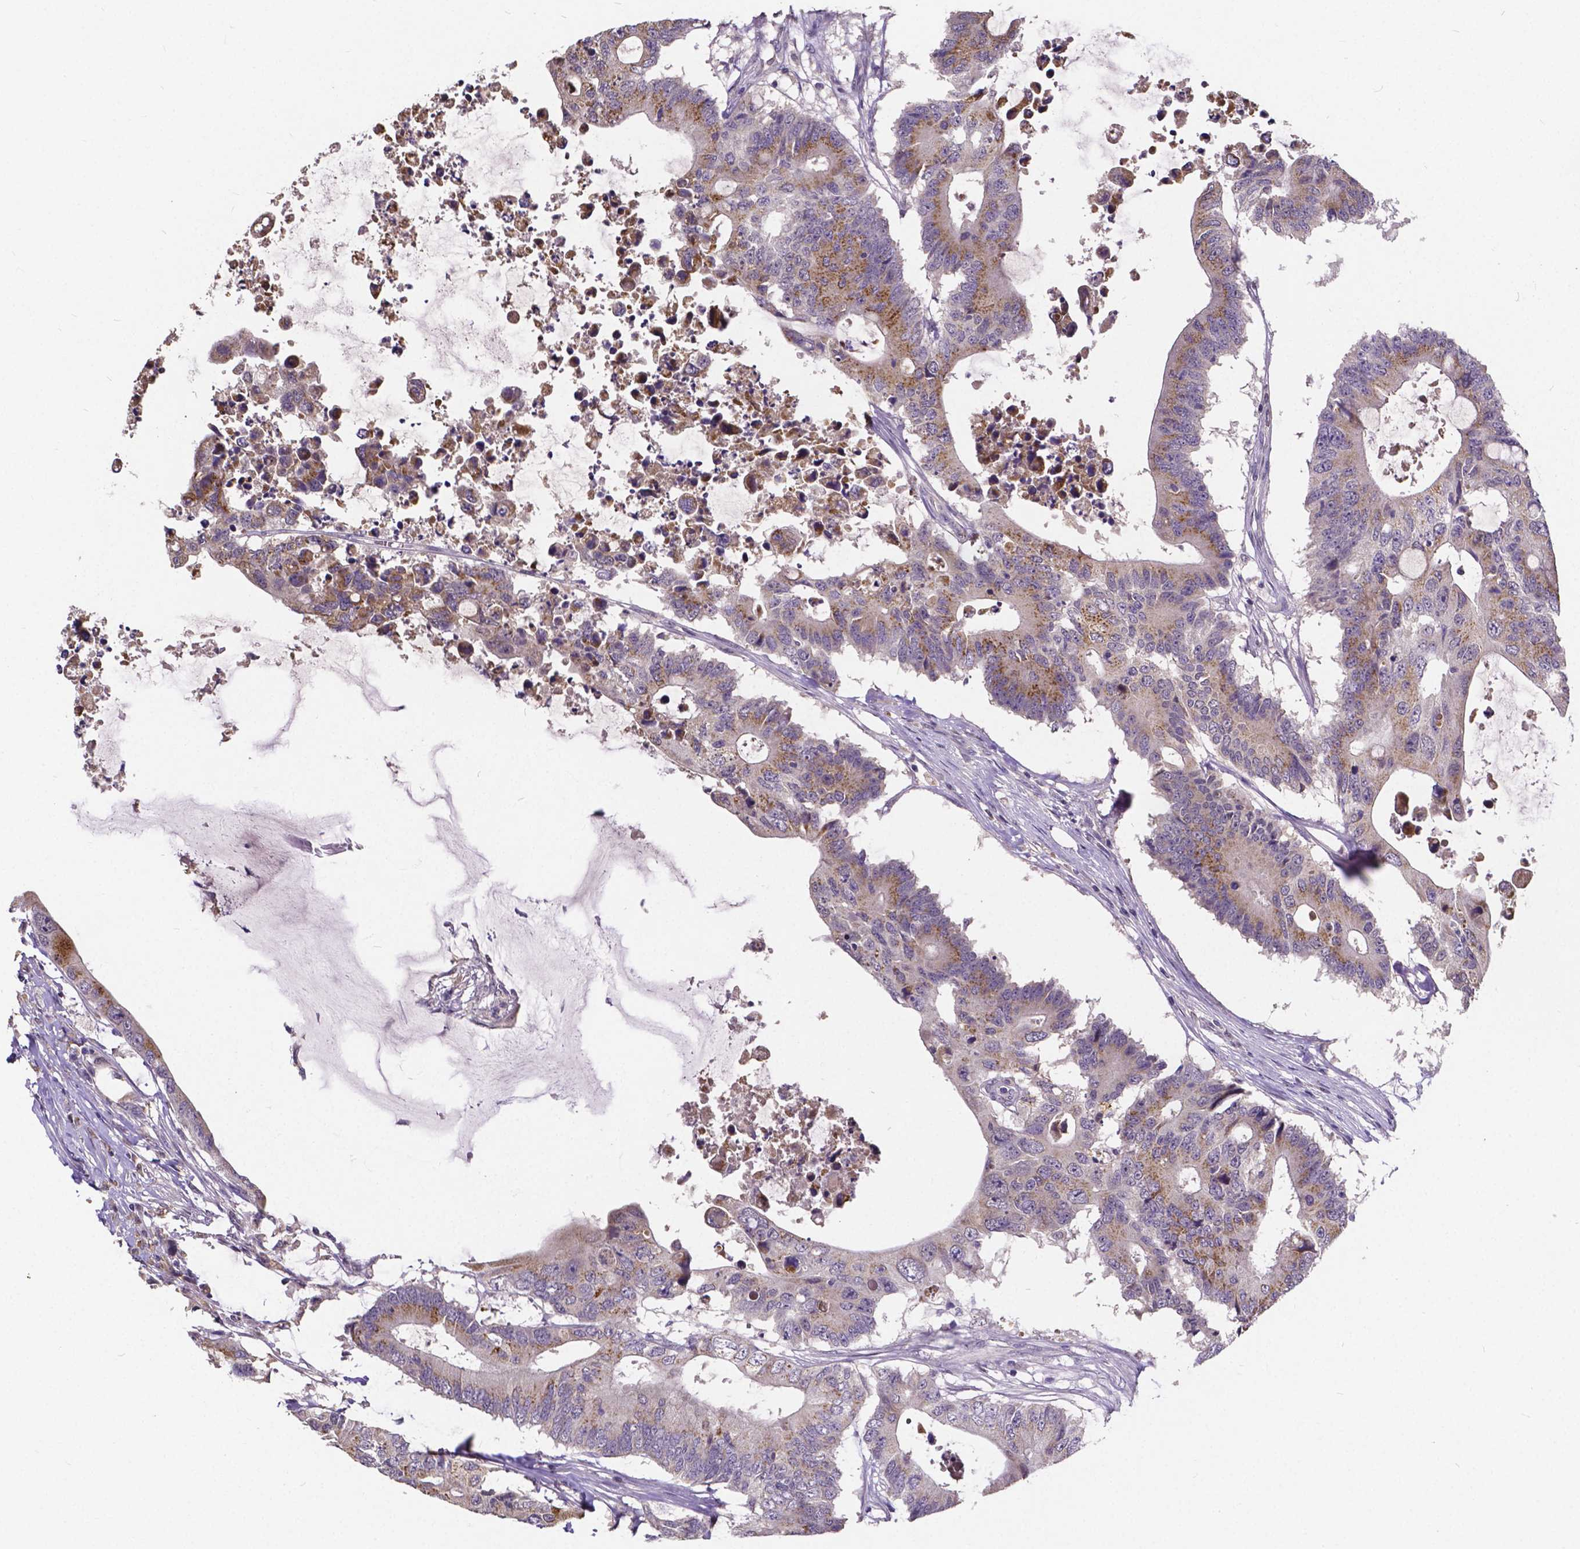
{"staining": {"intensity": "moderate", "quantity": ">75%", "location": "cytoplasmic/membranous"}, "tissue": "colorectal cancer", "cell_type": "Tumor cells", "image_type": "cancer", "snomed": [{"axis": "morphology", "description": "Adenocarcinoma, NOS"}, {"axis": "topography", "description": "Colon"}], "caption": "IHC staining of colorectal cancer, which shows medium levels of moderate cytoplasmic/membranous expression in about >75% of tumor cells indicating moderate cytoplasmic/membranous protein staining. The staining was performed using DAB (3,3'-diaminobenzidine) (brown) for protein detection and nuclei were counterstained in hematoxylin (blue).", "gene": "CTNNA2", "patient": {"sex": "male", "age": 71}}